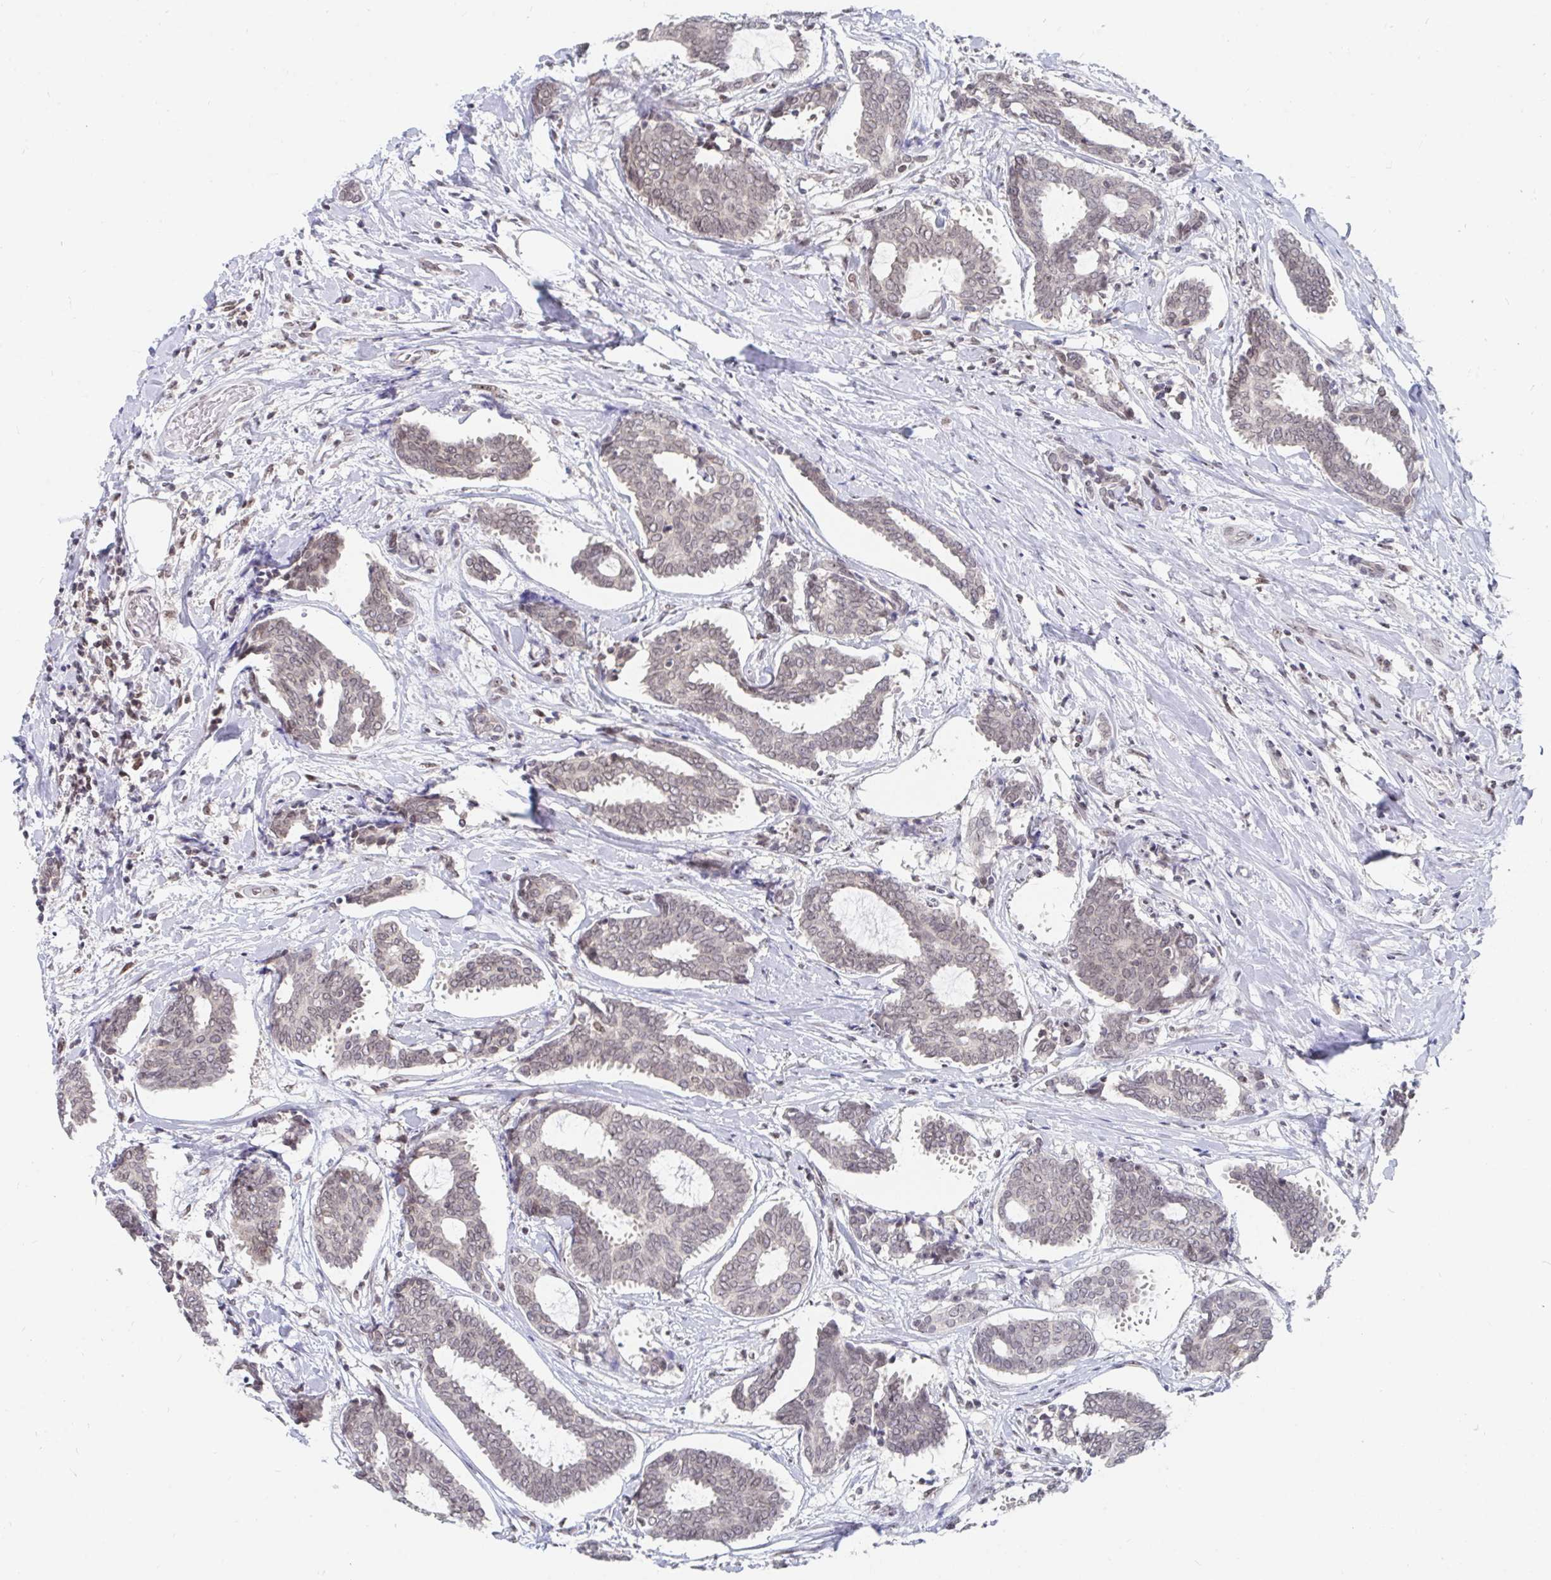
{"staining": {"intensity": "negative", "quantity": "none", "location": "none"}, "tissue": "breast cancer", "cell_type": "Tumor cells", "image_type": "cancer", "snomed": [{"axis": "morphology", "description": "Intraductal carcinoma, in situ"}, {"axis": "morphology", "description": "Duct carcinoma"}, {"axis": "morphology", "description": "Lobular carcinoma, in situ"}, {"axis": "topography", "description": "Breast"}], "caption": "Tumor cells are negative for protein expression in human breast cancer (lobular carcinoma in situ). Brightfield microscopy of immunohistochemistry (IHC) stained with DAB (3,3'-diaminobenzidine) (brown) and hematoxylin (blue), captured at high magnification.", "gene": "TRIP12", "patient": {"sex": "female", "age": 44}}